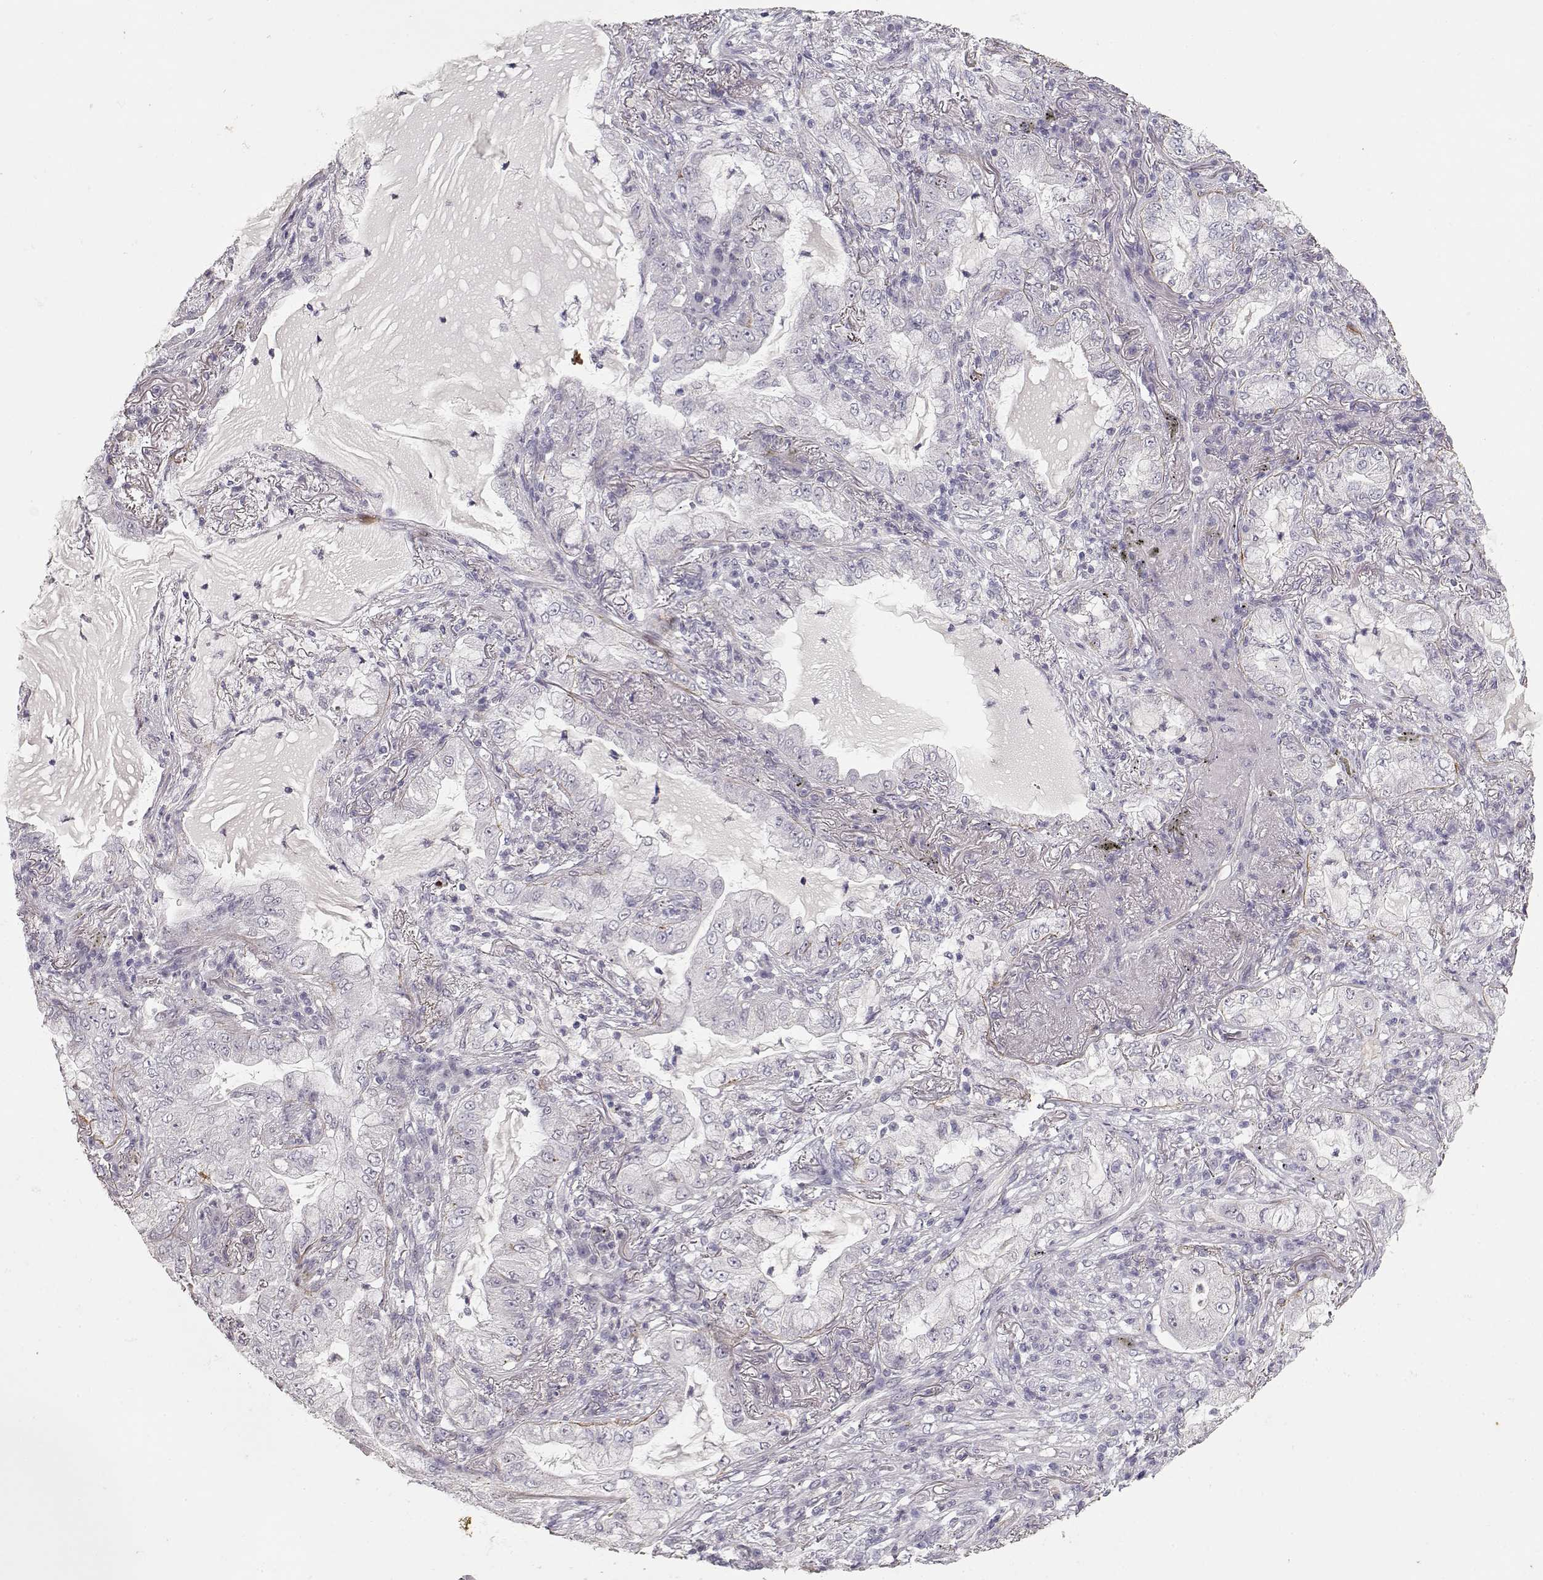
{"staining": {"intensity": "negative", "quantity": "none", "location": "none"}, "tissue": "lung cancer", "cell_type": "Tumor cells", "image_type": "cancer", "snomed": [{"axis": "morphology", "description": "Adenocarcinoma, NOS"}, {"axis": "topography", "description": "Lung"}], "caption": "Human adenocarcinoma (lung) stained for a protein using immunohistochemistry (IHC) demonstrates no expression in tumor cells.", "gene": "LAMA5", "patient": {"sex": "female", "age": 73}}